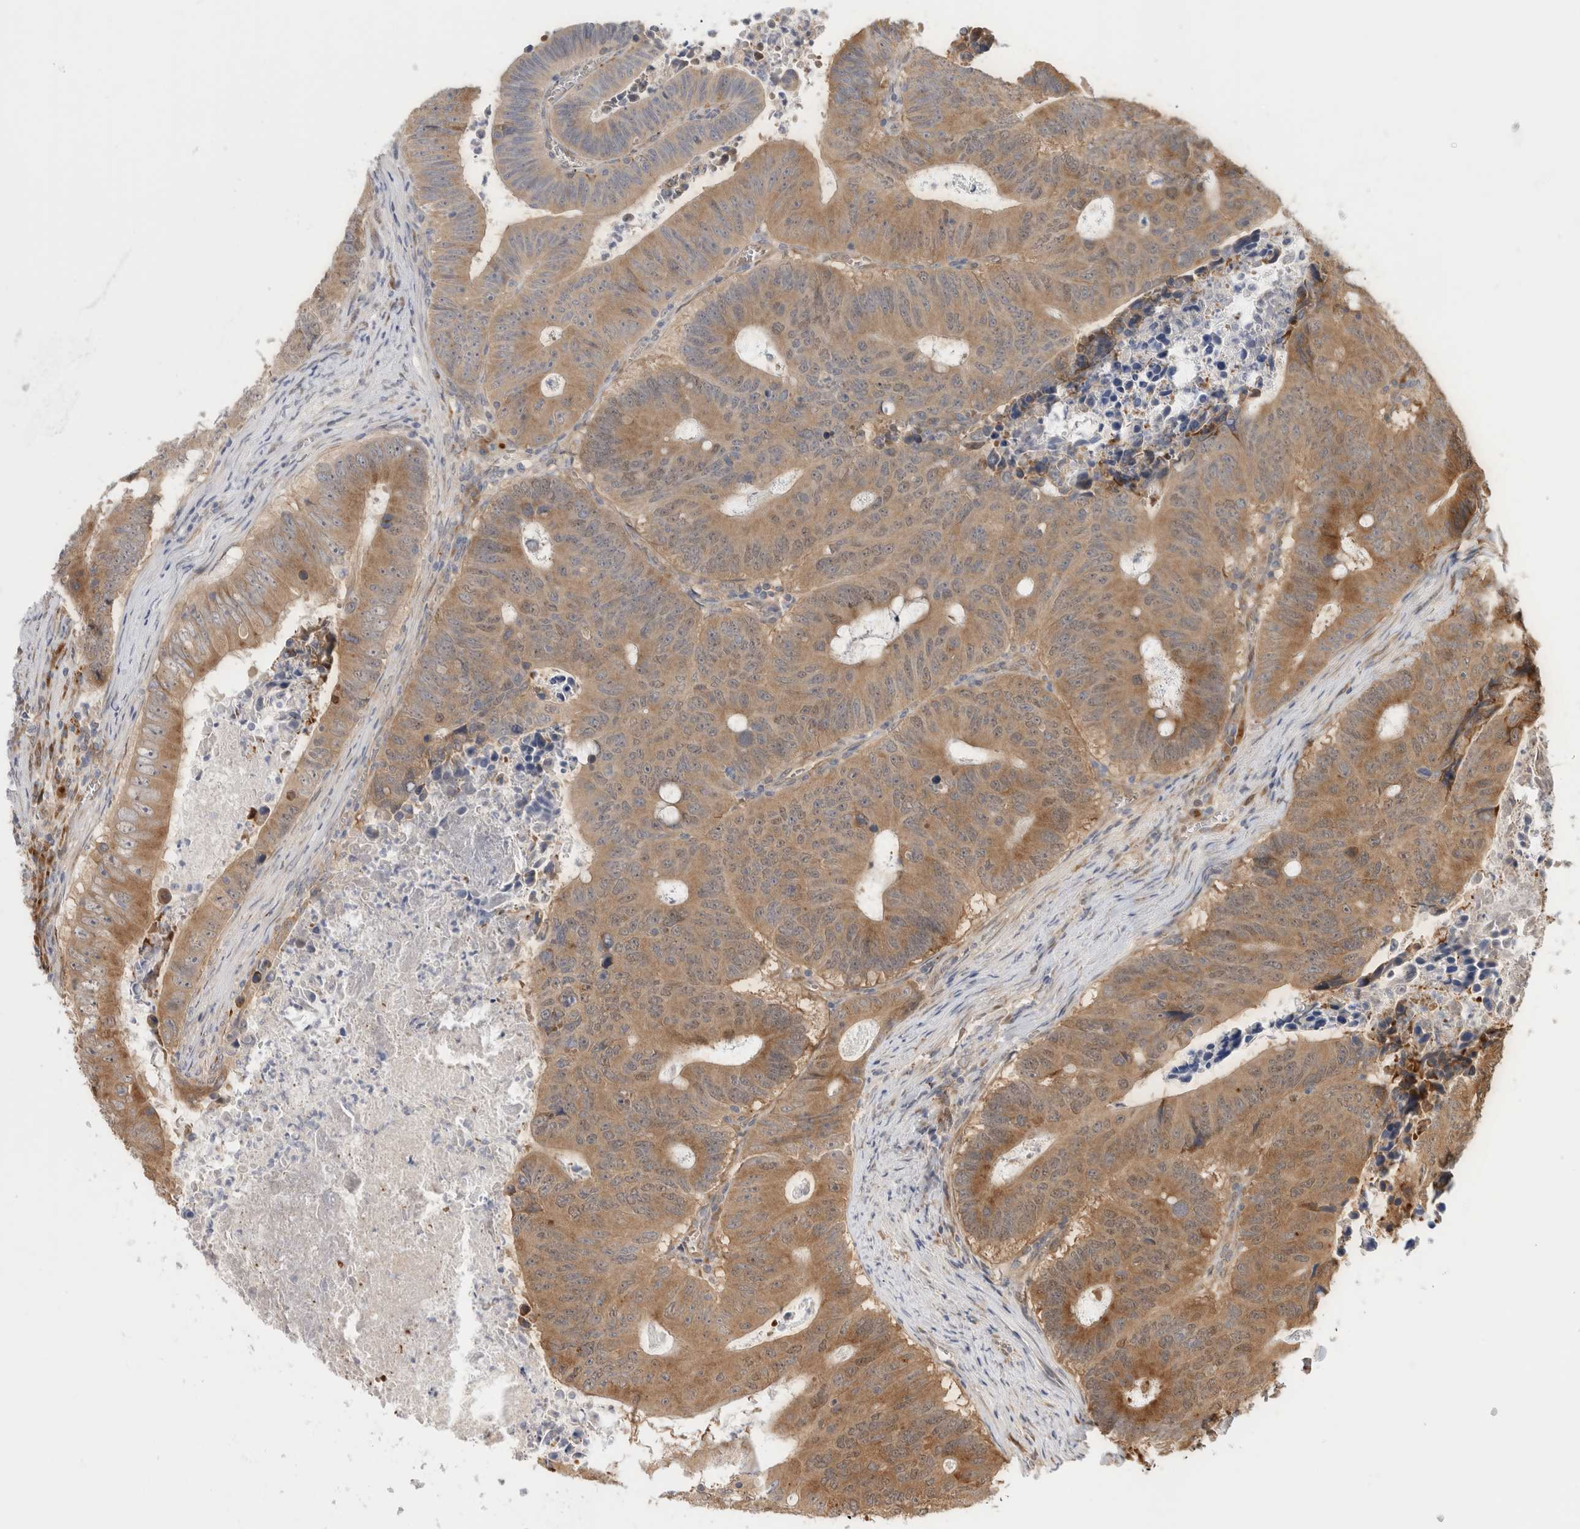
{"staining": {"intensity": "moderate", "quantity": ">75%", "location": "cytoplasmic/membranous"}, "tissue": "colorectal cancer", "cell_type": "Tumor cells", "image_type": "cancer", "snomed": [{"axis": "morphology", "description": "Adenocarcinoma, NOS"}, {"axis": "topography", "description": "Colon"}], "caption": "Colorectal cancer (adenocarcinoma) stained with a protein marker shows moderate staining in tumor cells.", "gene": "ACTL9", "patient": {"sex": "male", "age": 87}}